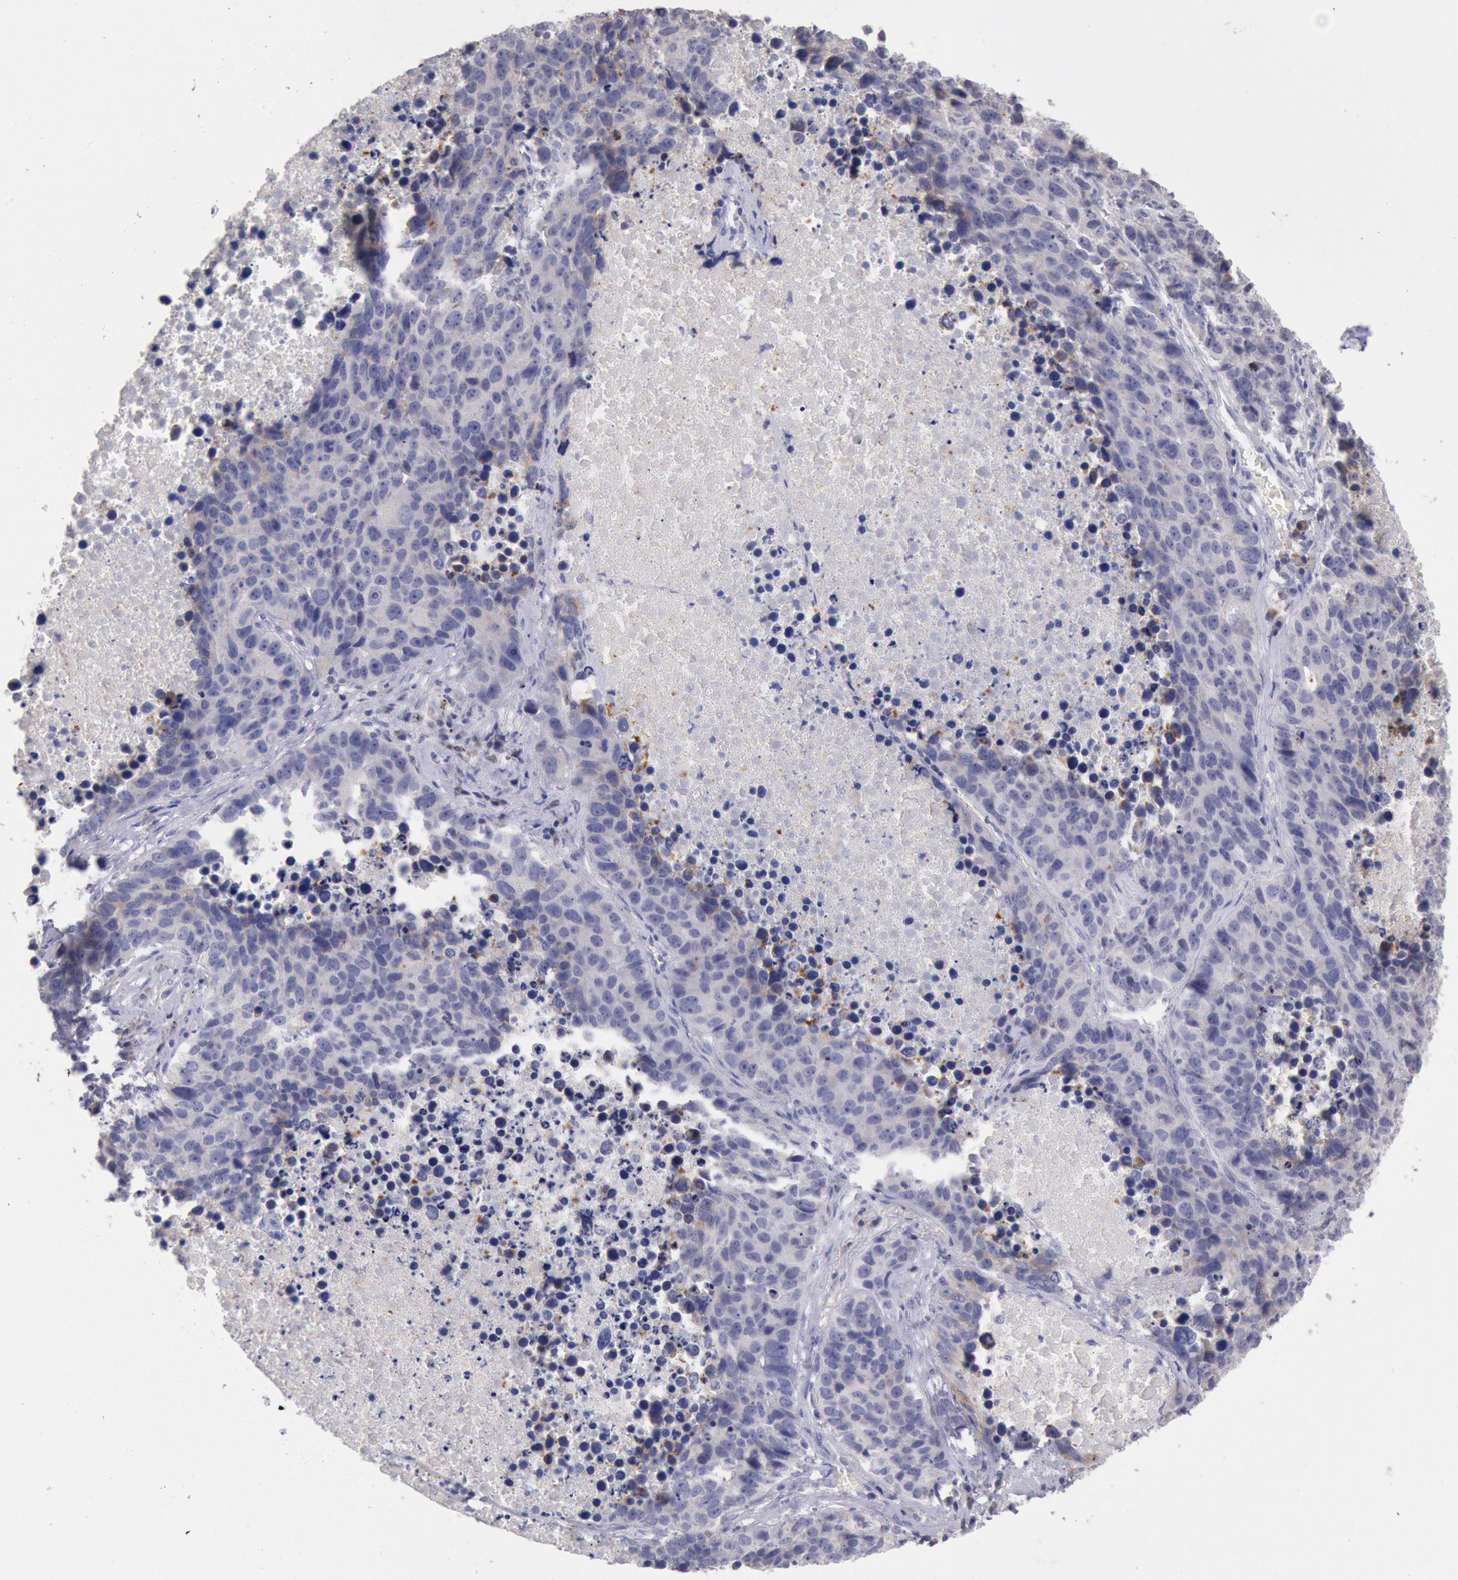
{"staining": {"intensity": "negative", "quantity": "none", "location": "none"}, "tissue": "lung cancer", "cell_type": "Tumor cells", "image_type": "cancer", "snomed": [{"axis": "morphology", "description": "Carcinoid, malignant, NOS"}, {"axis": "topography", "description": "Lung"}], "caption": "An immunohistochemistry (IHC) histopathology image of lung malignant carcinoid is shown. There is no staining in tumor cells of lung malignant carcinoid.", "gene": "GAL3ST1", "patient": {"sex": "male", "age": 60}}